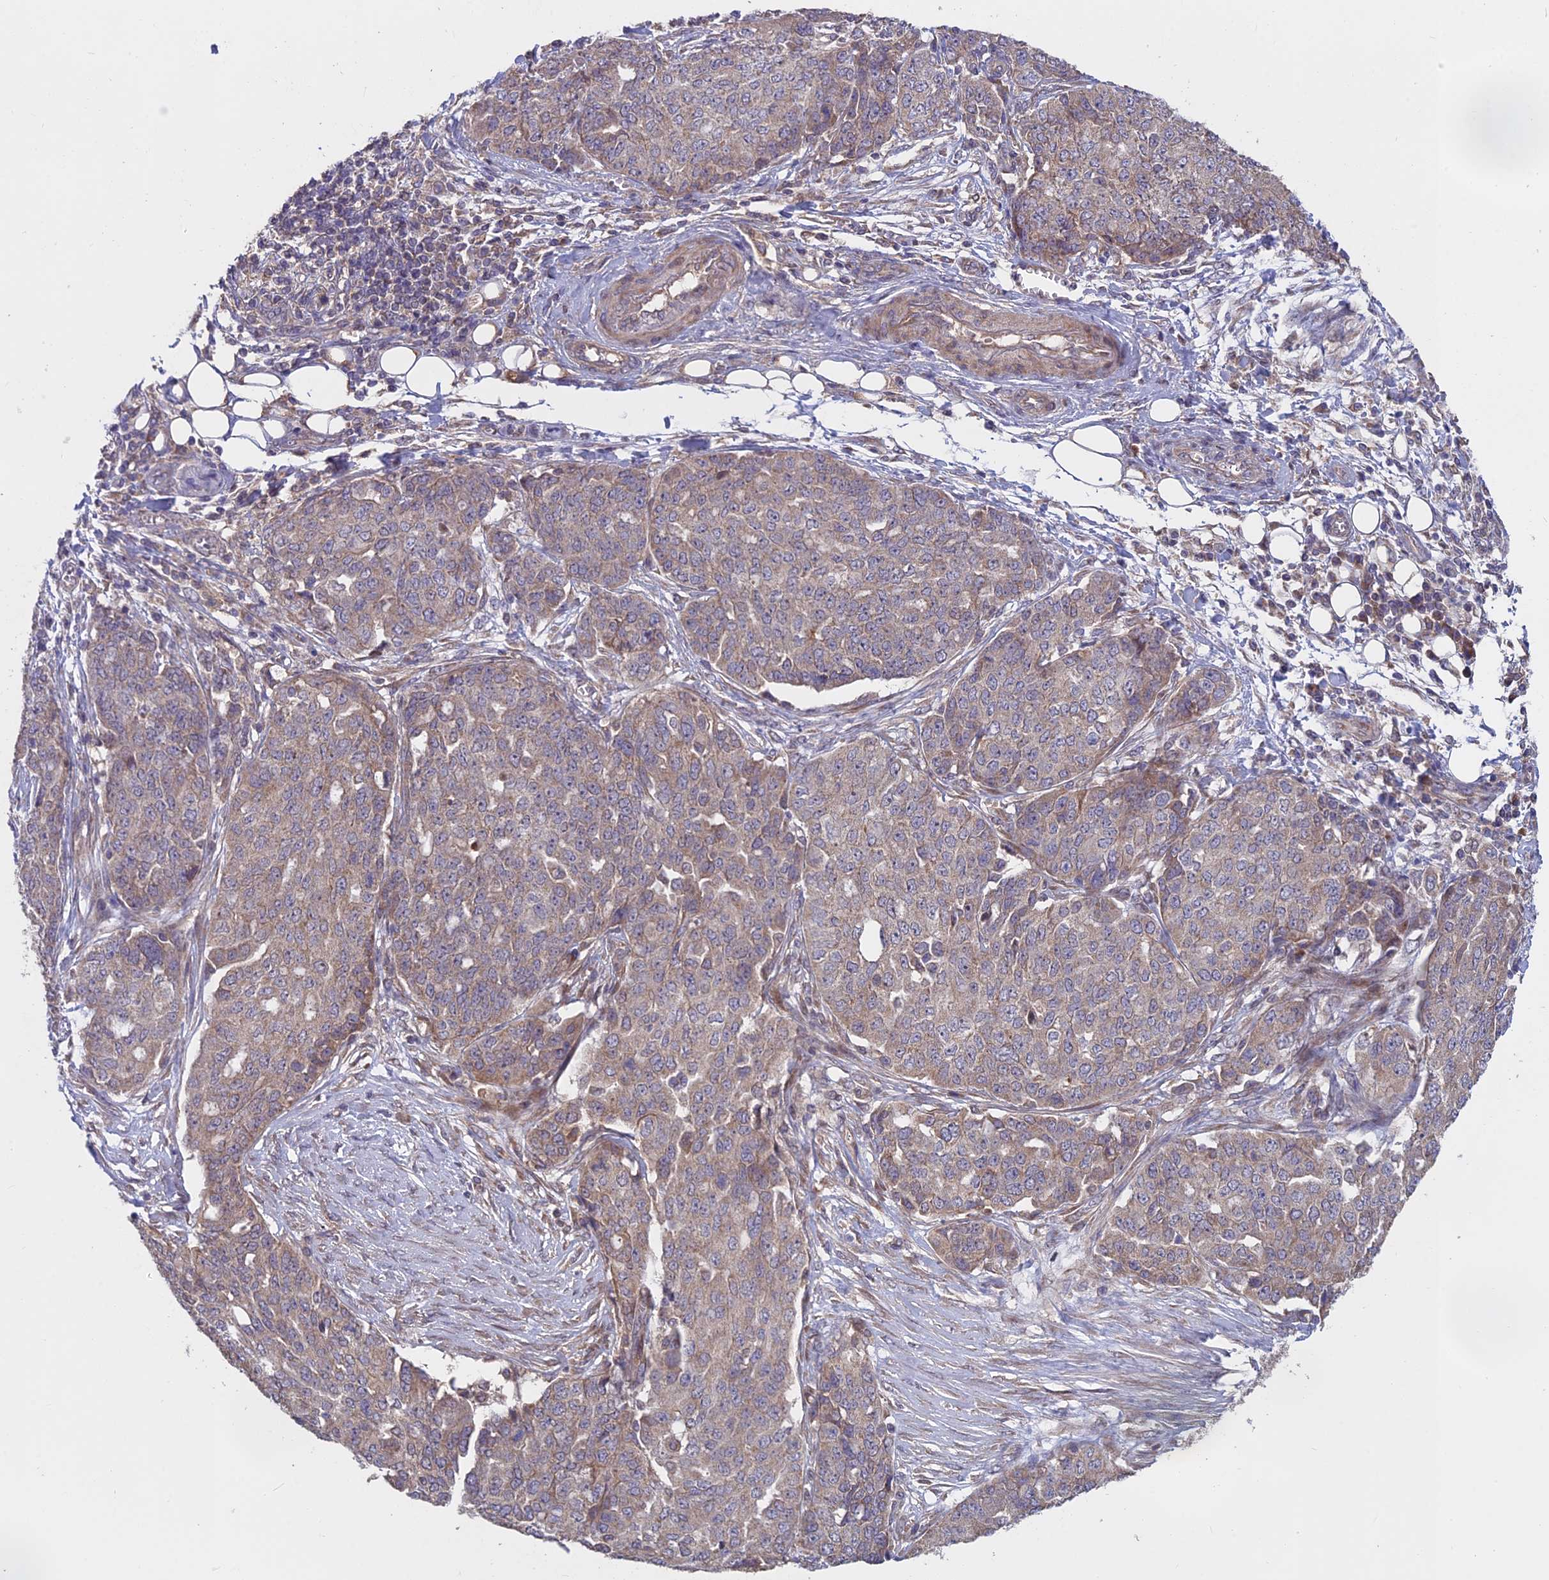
{"staining": {"intensity": "moderate", "quantity": "25%-75%", "location": "cytoplasmic/membranous"}, "tissue": "ovarian cancer", "cell_type": "Tumor cells", "image_type": "cancer", "snomed": [{"axis": "morphology", "description": "Cystadenocarcinoma, serous, NOS"}, {"axis": "topography", "description": "Soft tissue"}, {"axis": "topography", "description": "Ovary"}], "caption": "Moderate cytoplasmic/membranous expression is seen in about 25%-75% of tumor cells in ovarian cancer (serous cystadenocarcinoma). (Stains: DAB (3,3'-diaminobenzidine) in brown, nuclei in blue, Microscopy: brightfield microscopy at high magnification).", "gene": "SHISA5", "patient": {"sex": "female", "age": 57}}